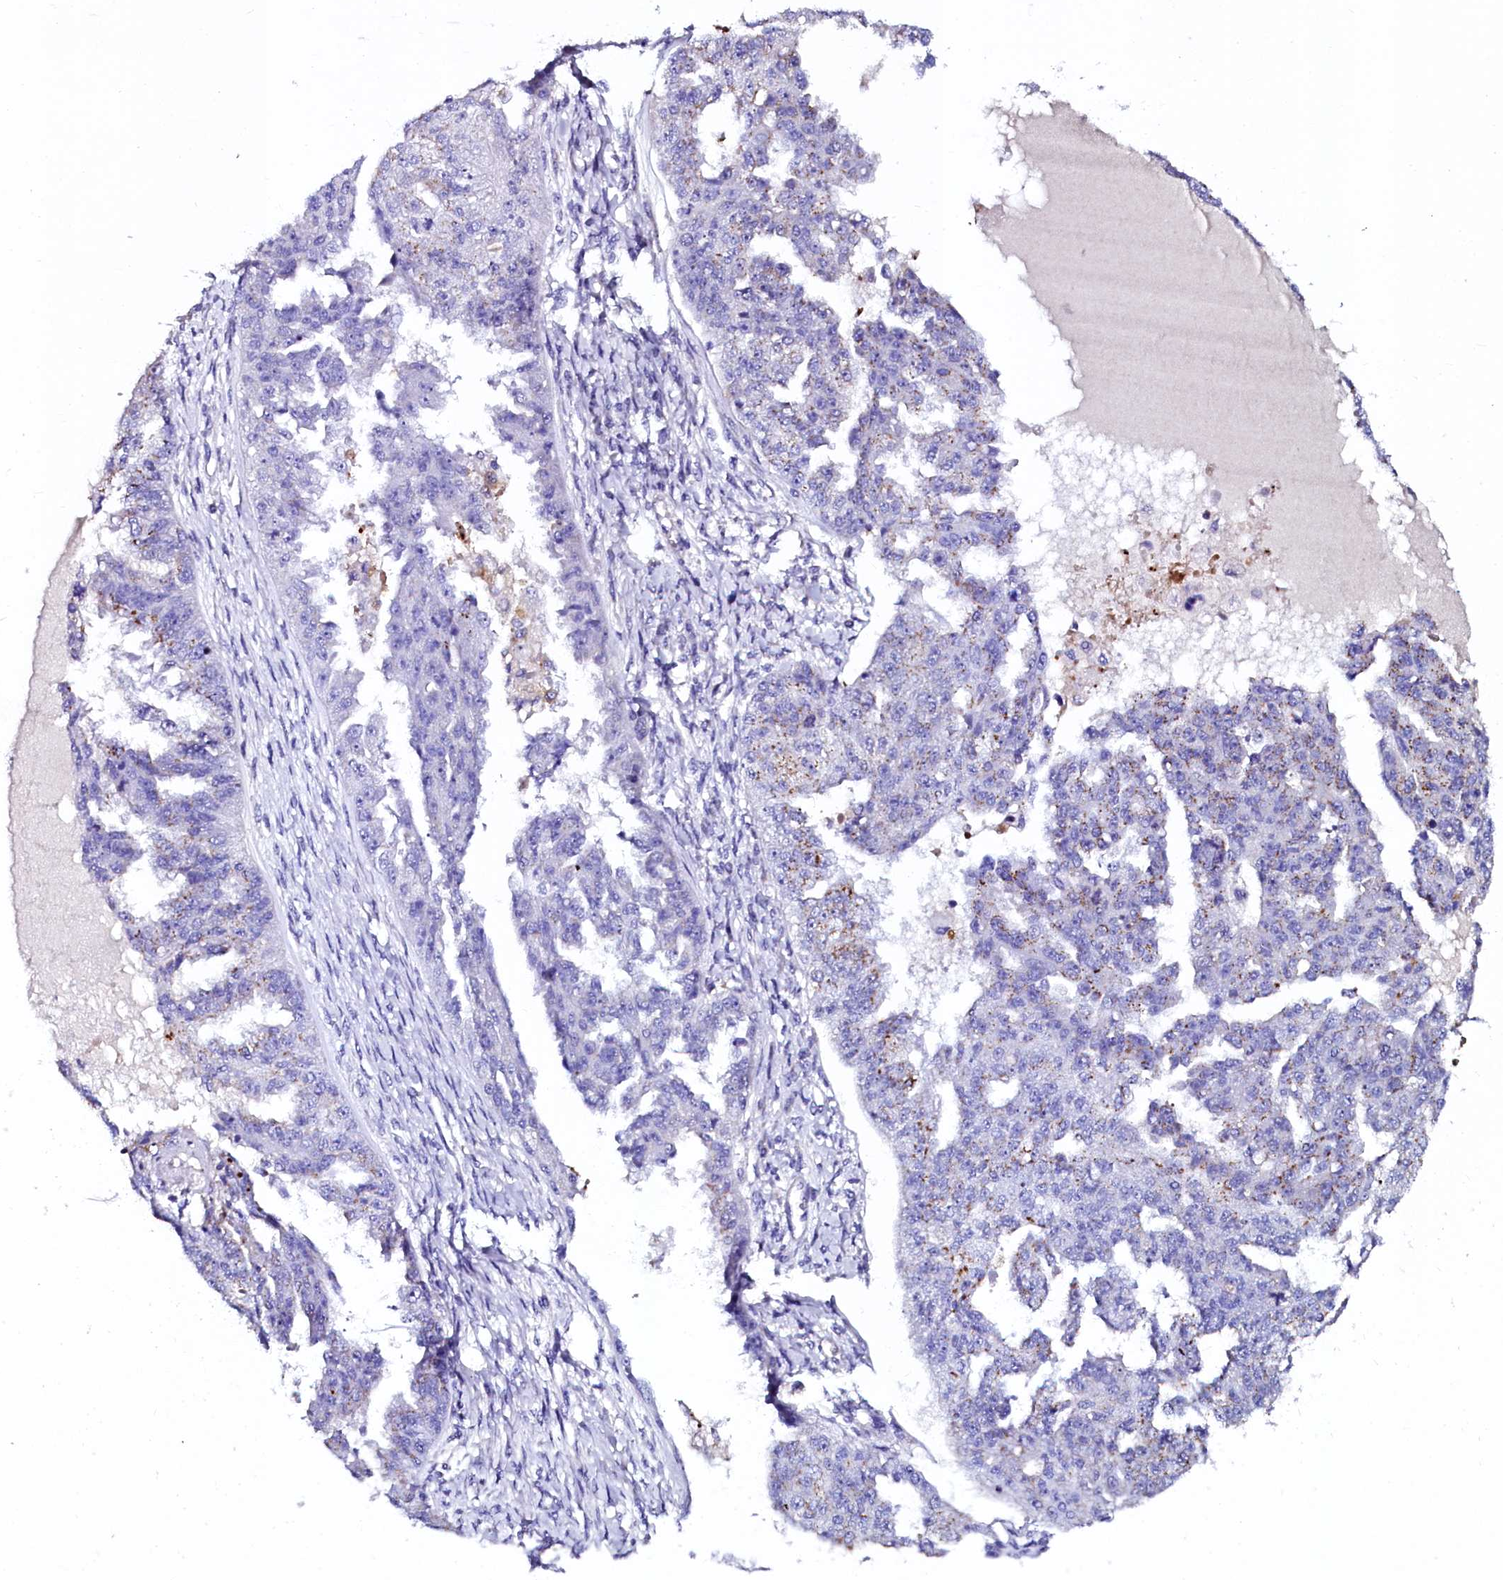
{"staining": {"intensity": "moderate", "quantity": "<25%", "location": "cytoplasmic/membranous"}, "tissue": "ovarian cancer", "cell_type": "Tumor cells", "image_type": "cancer", "snomed": [{"axis": "morphology", "description": "Cystadenocarcinoma, serous, NOS"}, {"axis": "topography", "description": "Ovary"}], "caption": "Ovarian serous cystadenocarcinoma stained with immunohistochemistry displays moderate cytoplasmic/membranous expression in approximately <25% of tumor cells. Immunohistochemistry stains the protein of interest in brown and the nuclei are stained blue.", "gene": "OTOL1", "patient": {"sex": "female", "age": 58}}